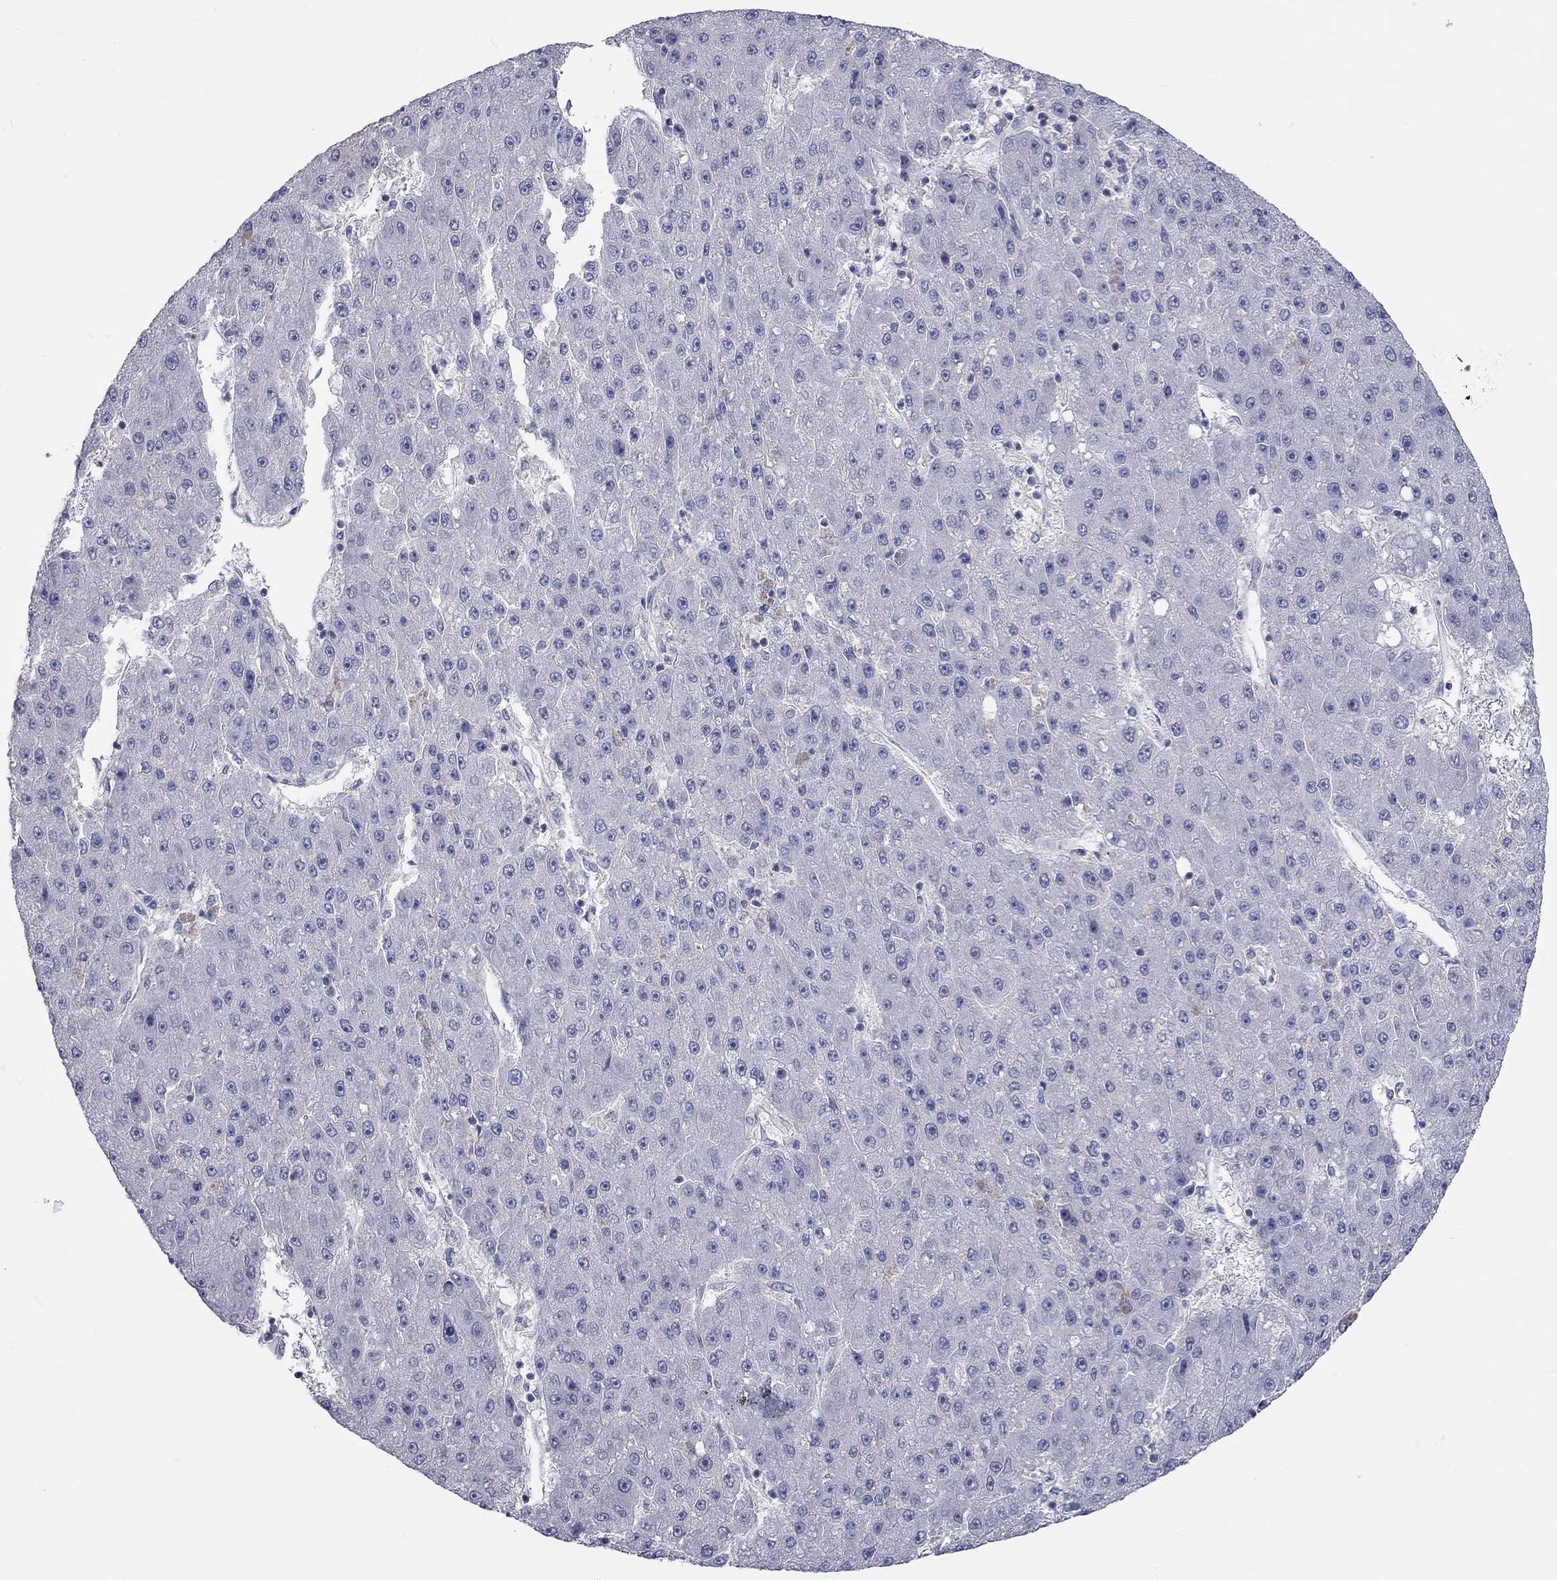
{"staining": {"intensity": "negative", "quantity": "none", "location": "none"}, "tissue": "liver cancer", "cell_type": "Tumor cells", "image_type": "cancer", "snomed": [{"axis": "morphology", "description": "Carcinoma, Hepatocellular, NOS"}, {"axis": "topography", "description": "Liver"}], "caption": "Tumor cells are negative for brown protein staining in liver cancer (hepatocellular carcinoma).", "gene": "PCDHGA10", "patient": {"sex": "male", "age": 67}}